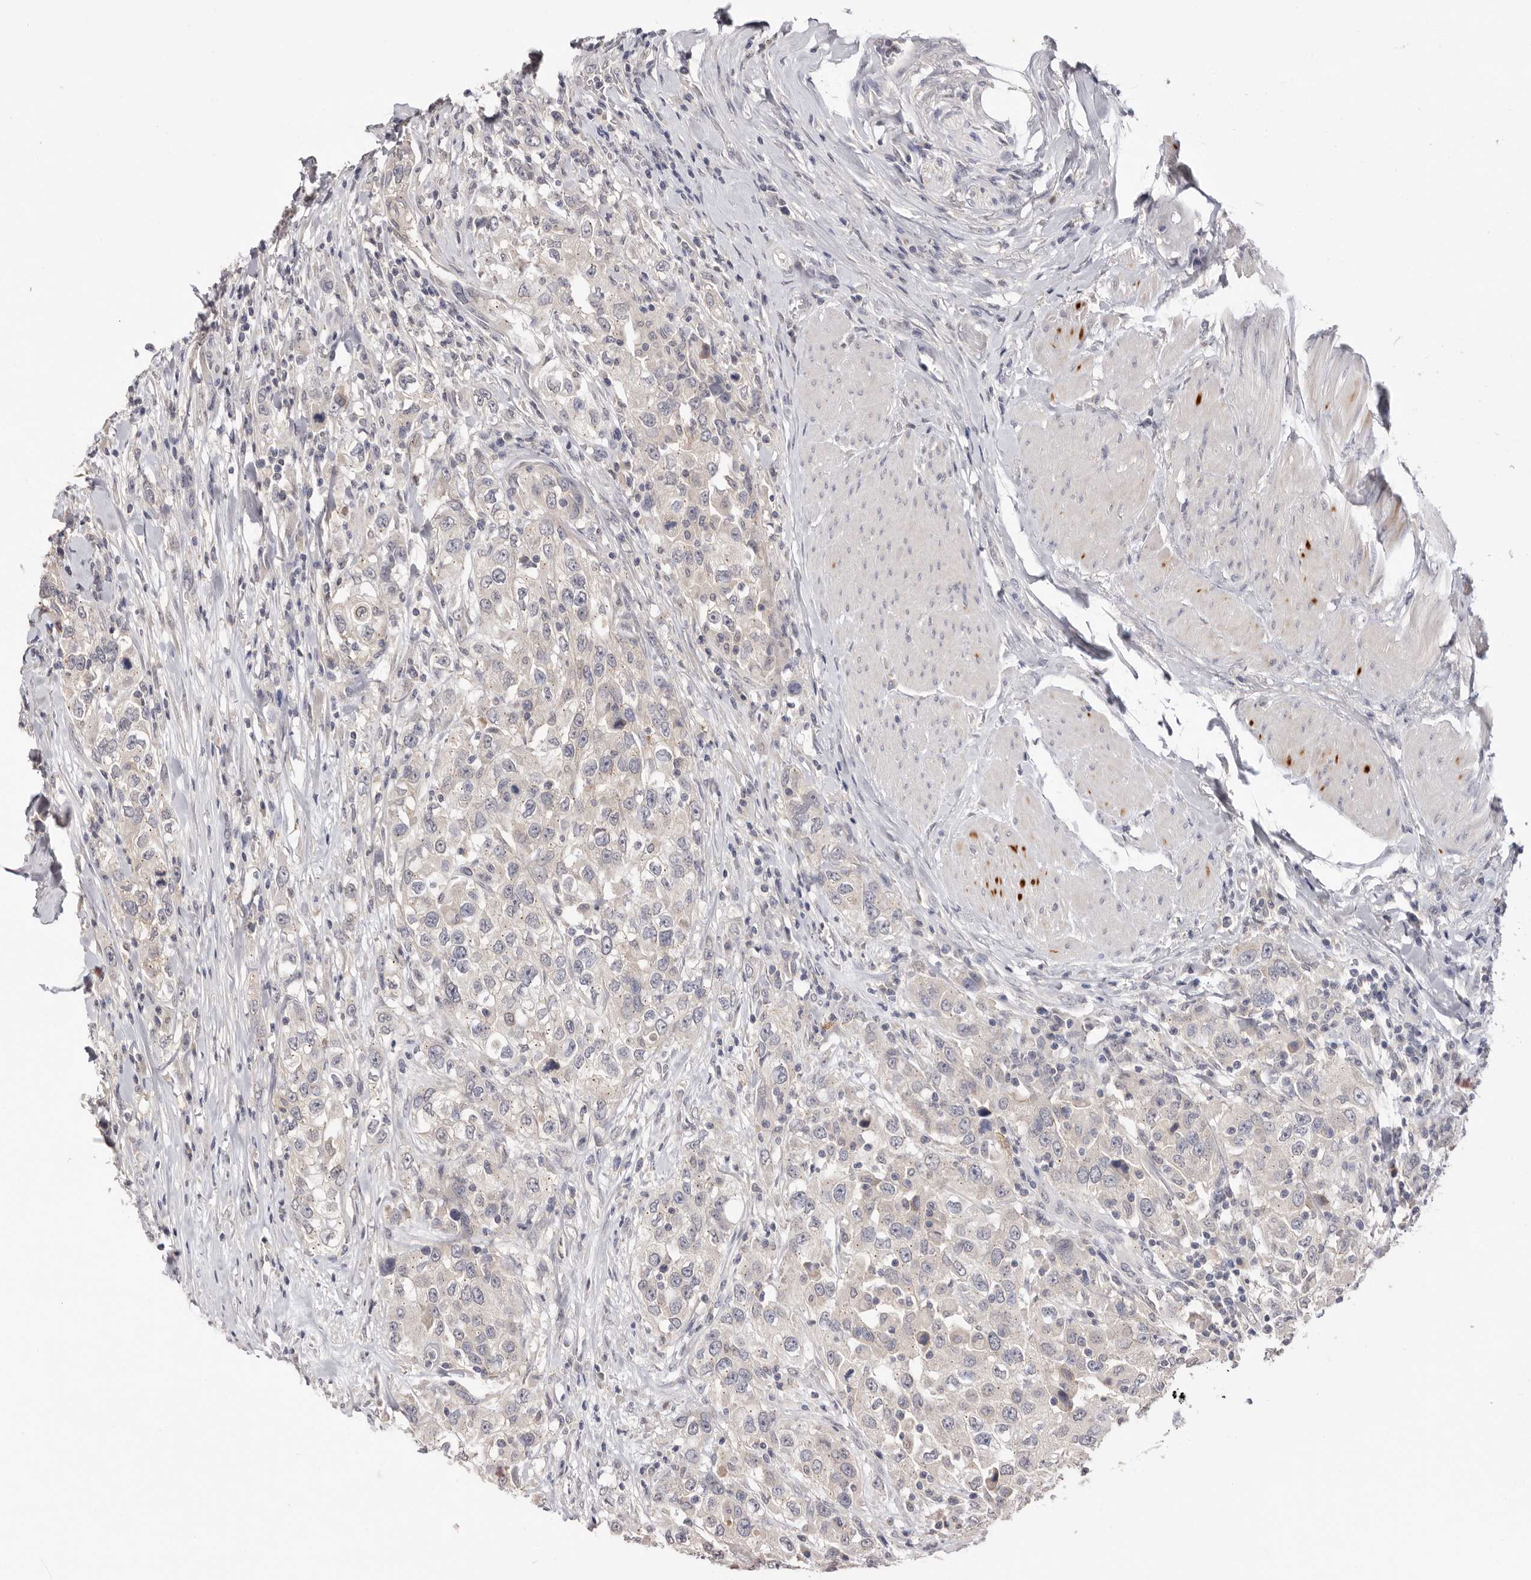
{"staining": {"intensity": "negative", "quantity": "none", "location": "none"}, "tissue": "urothelial cancer", "cell_type": "Tumor cells", "image_type": "cancer", "snomed": [{"axis": "morphology", "description": "Urothelial carcinoma, High grade"}, {"axis": "topography", "description": "Urinary bladder"}], "caption": "This is an IHC micrograph of human urothelial cancer. There is no staining in tumor cells.", "gene": "DOP1A", "patient": {"sex": "female", "age": 80}}